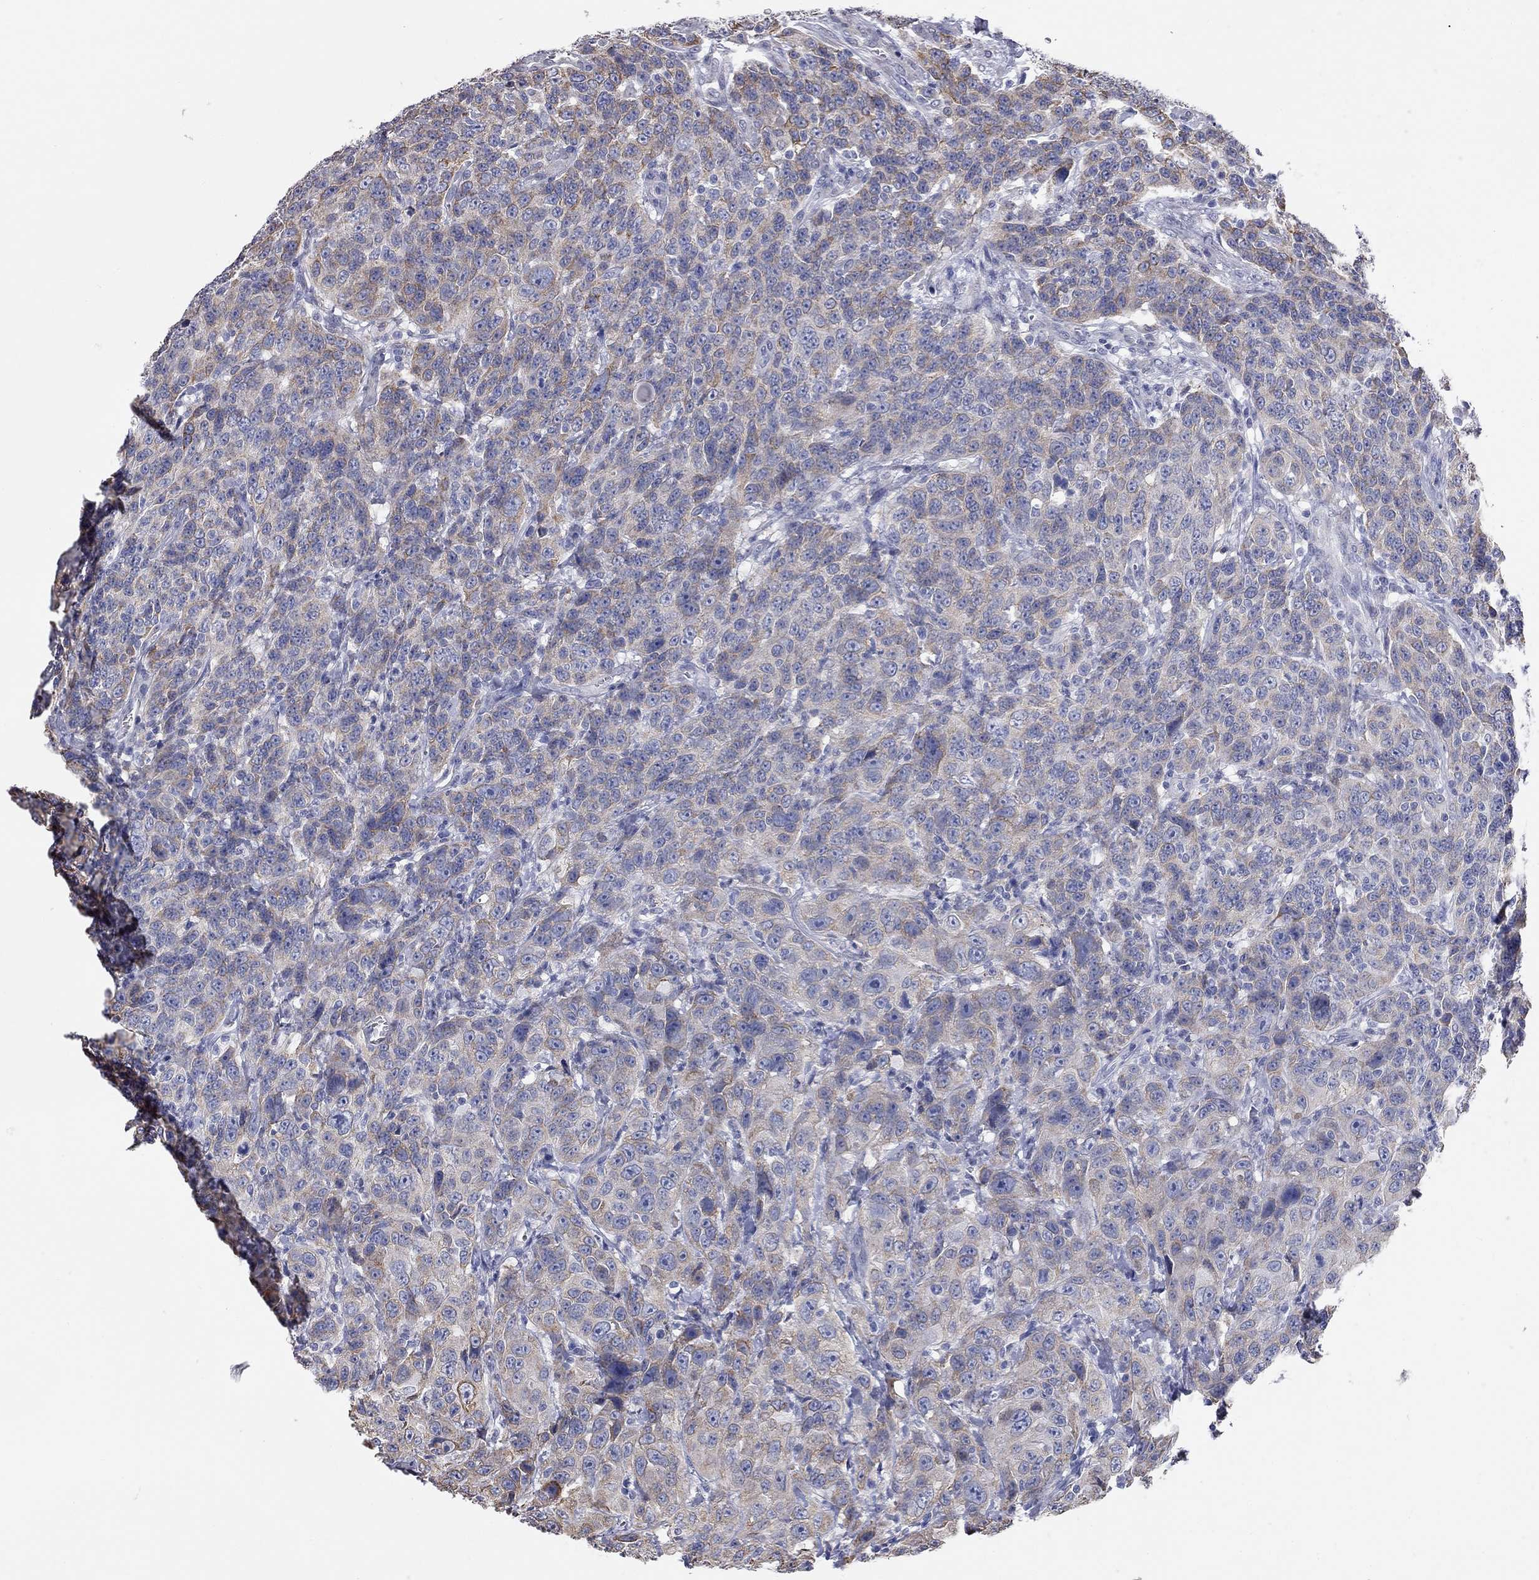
{"staining": {"intensity": "moderate", "quantity": "25%-75%", "location": "cytoplasmic/membranous"}, "tissue": "urothelial cancer", "cell_type": "Tumor cells", "image_type": "cancer", "snomed": [{"axis": "morphology", "description": "Urothelial carcinoma, NOS"}, {"axis": "morphology", "description": "Urothelial carcinoma, High grade"}, {"axis": "topography", "description": "Urinary bladder"}], "caption": "A brown stain labels moderate cytoplasmic/membranous expression of a protein in urothelial cancer tumor cells.", "gene": "XAGE2", "patient": {"sex": "female", "age": 73}}